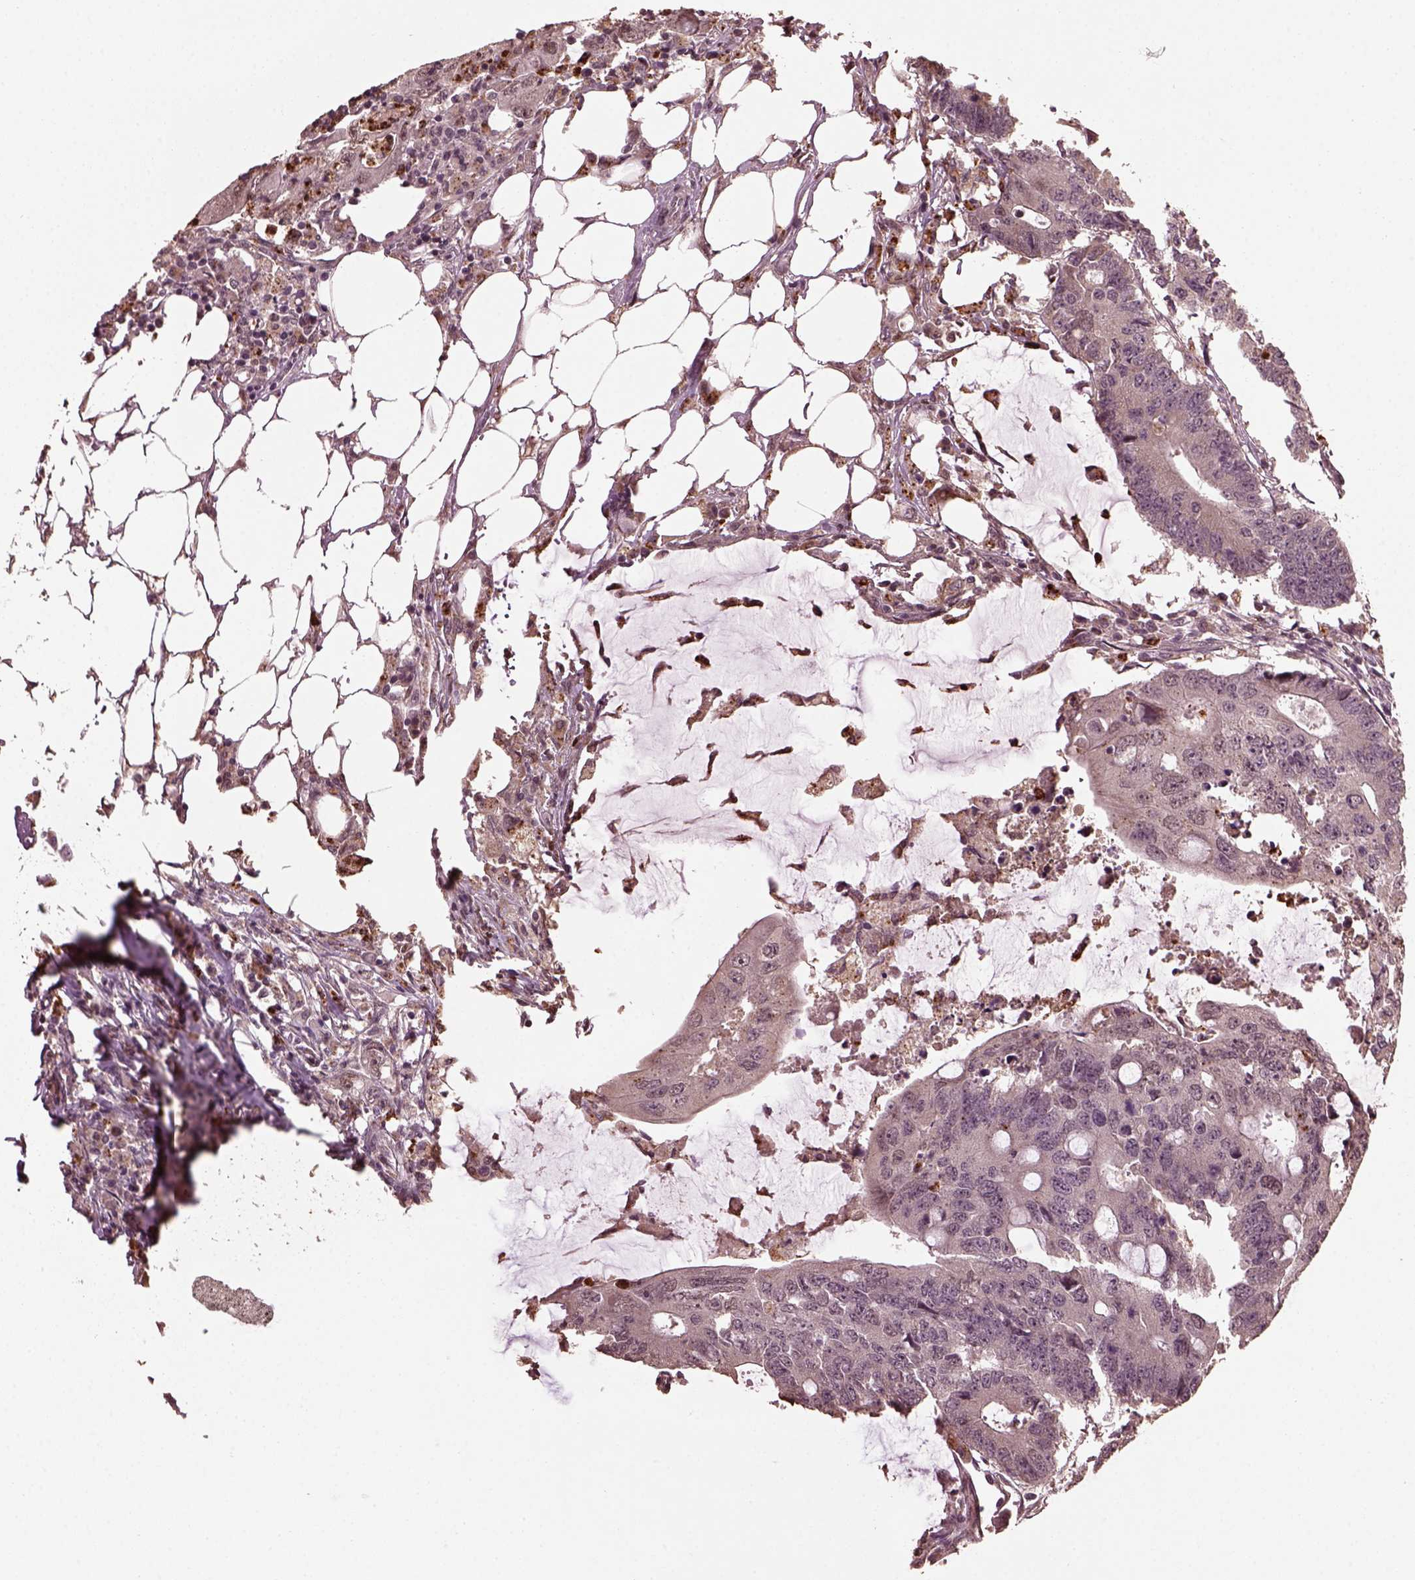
{"staining": {"intensity": "negative", "quantity": "none", "location": "none"}, "tissue": "colorectal cancer", "cell_type": "Tumor cells", "image_type": "cancer", "snomed": [{"axis": "morphology", "description": "Adenocarcinoma, NOS"}, {"axis": "topography", "description": "Colon"}], "caption": "The image demonstrates no staining of tumor cells in adenocarcinoma (colorectal). (Brightfield microscopy of DAB (3,3'-diaminobenzidine) immunohistochemistry at high magnification).", "gene": "RUFY3", "patient": {"sex": "male", "age": 71}}